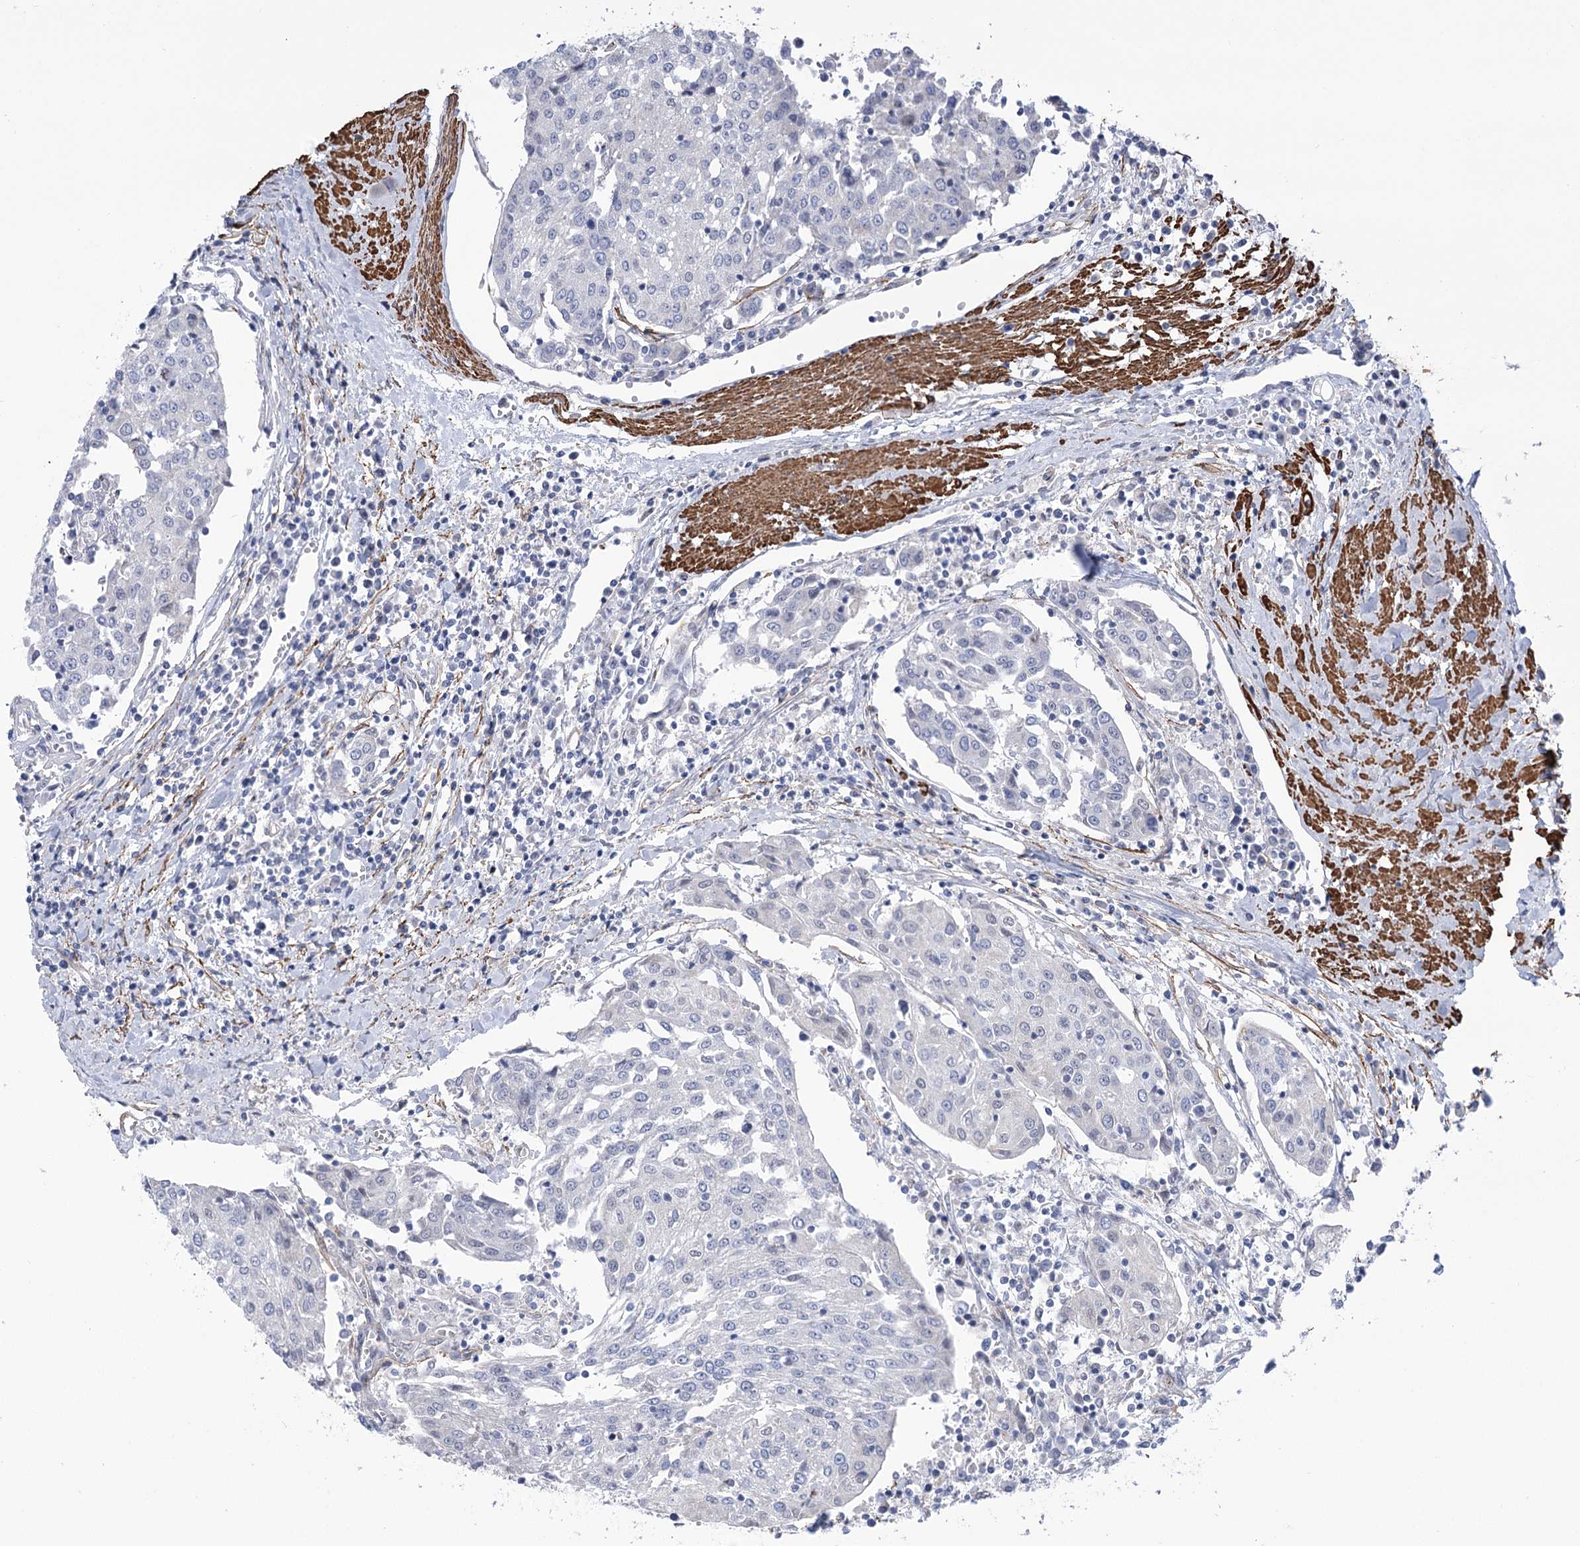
{"staining": {"intensity": "negative", "quantity": "none", "location": "none"}, "tissue": "urothelial cancer", "cell_type": "Tumor cells", "image_type": "cancer", "snomed": [{"axis": "morphology", "description": "Urothelial carcinoma, High grade"}, {"axis": "topography", "description": "Urinary bladder"}], "caption": "This micrograph is of urothelial cancer stained with immunohistochemistry to label a protein in brown with the nuclei are counter-stained blue. There is no staining in tumor cells. The staining was performed using DAB to visualize the protein expression in brown, while the nuclei were stained in blue with hematoxylin (Magnification: 20x).", "gene": "WASHC3", "patient": {"sex": "female", "age": 85}}